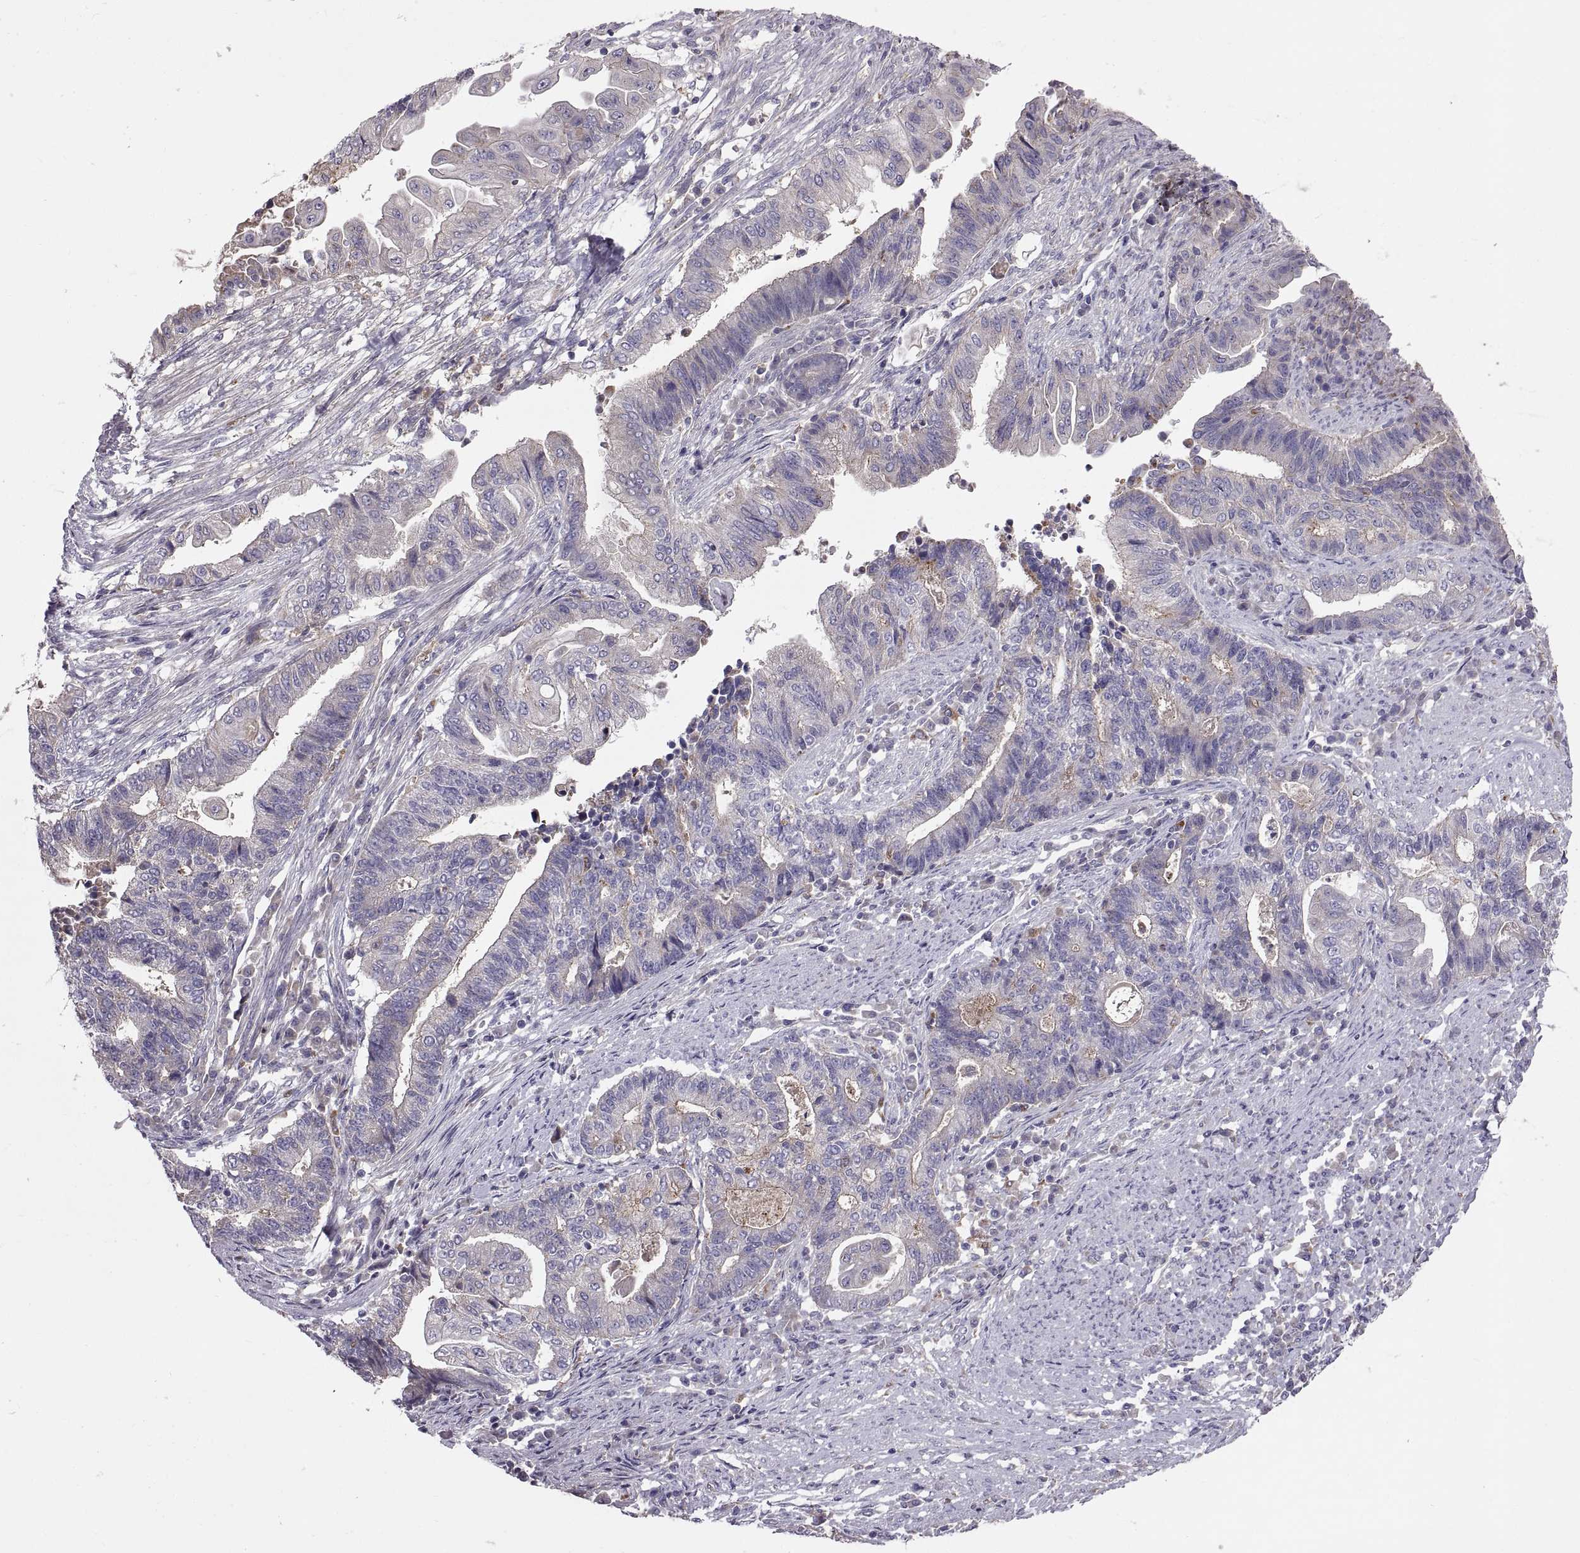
{"staining": {"intensity": "negative", "quantity": "none", "location": "none"}, "tissue": "endometrial cancer", "cell_type": "Tumor cells", "image_type": "cancer", "snomed": [{"axis": "morphology", "description": "Adenocarcinoma, NOS"}, {"axis": "topography", "description": "Uterus"}, {"axis": "topography", "description": "Endometrium"}], "caption": "The micrograph reveals no significant positivity in tumor cells of endometrial adenocarcinoma.", "gene": "ARSL", "patient": {"sex": "female", "age": 54}}